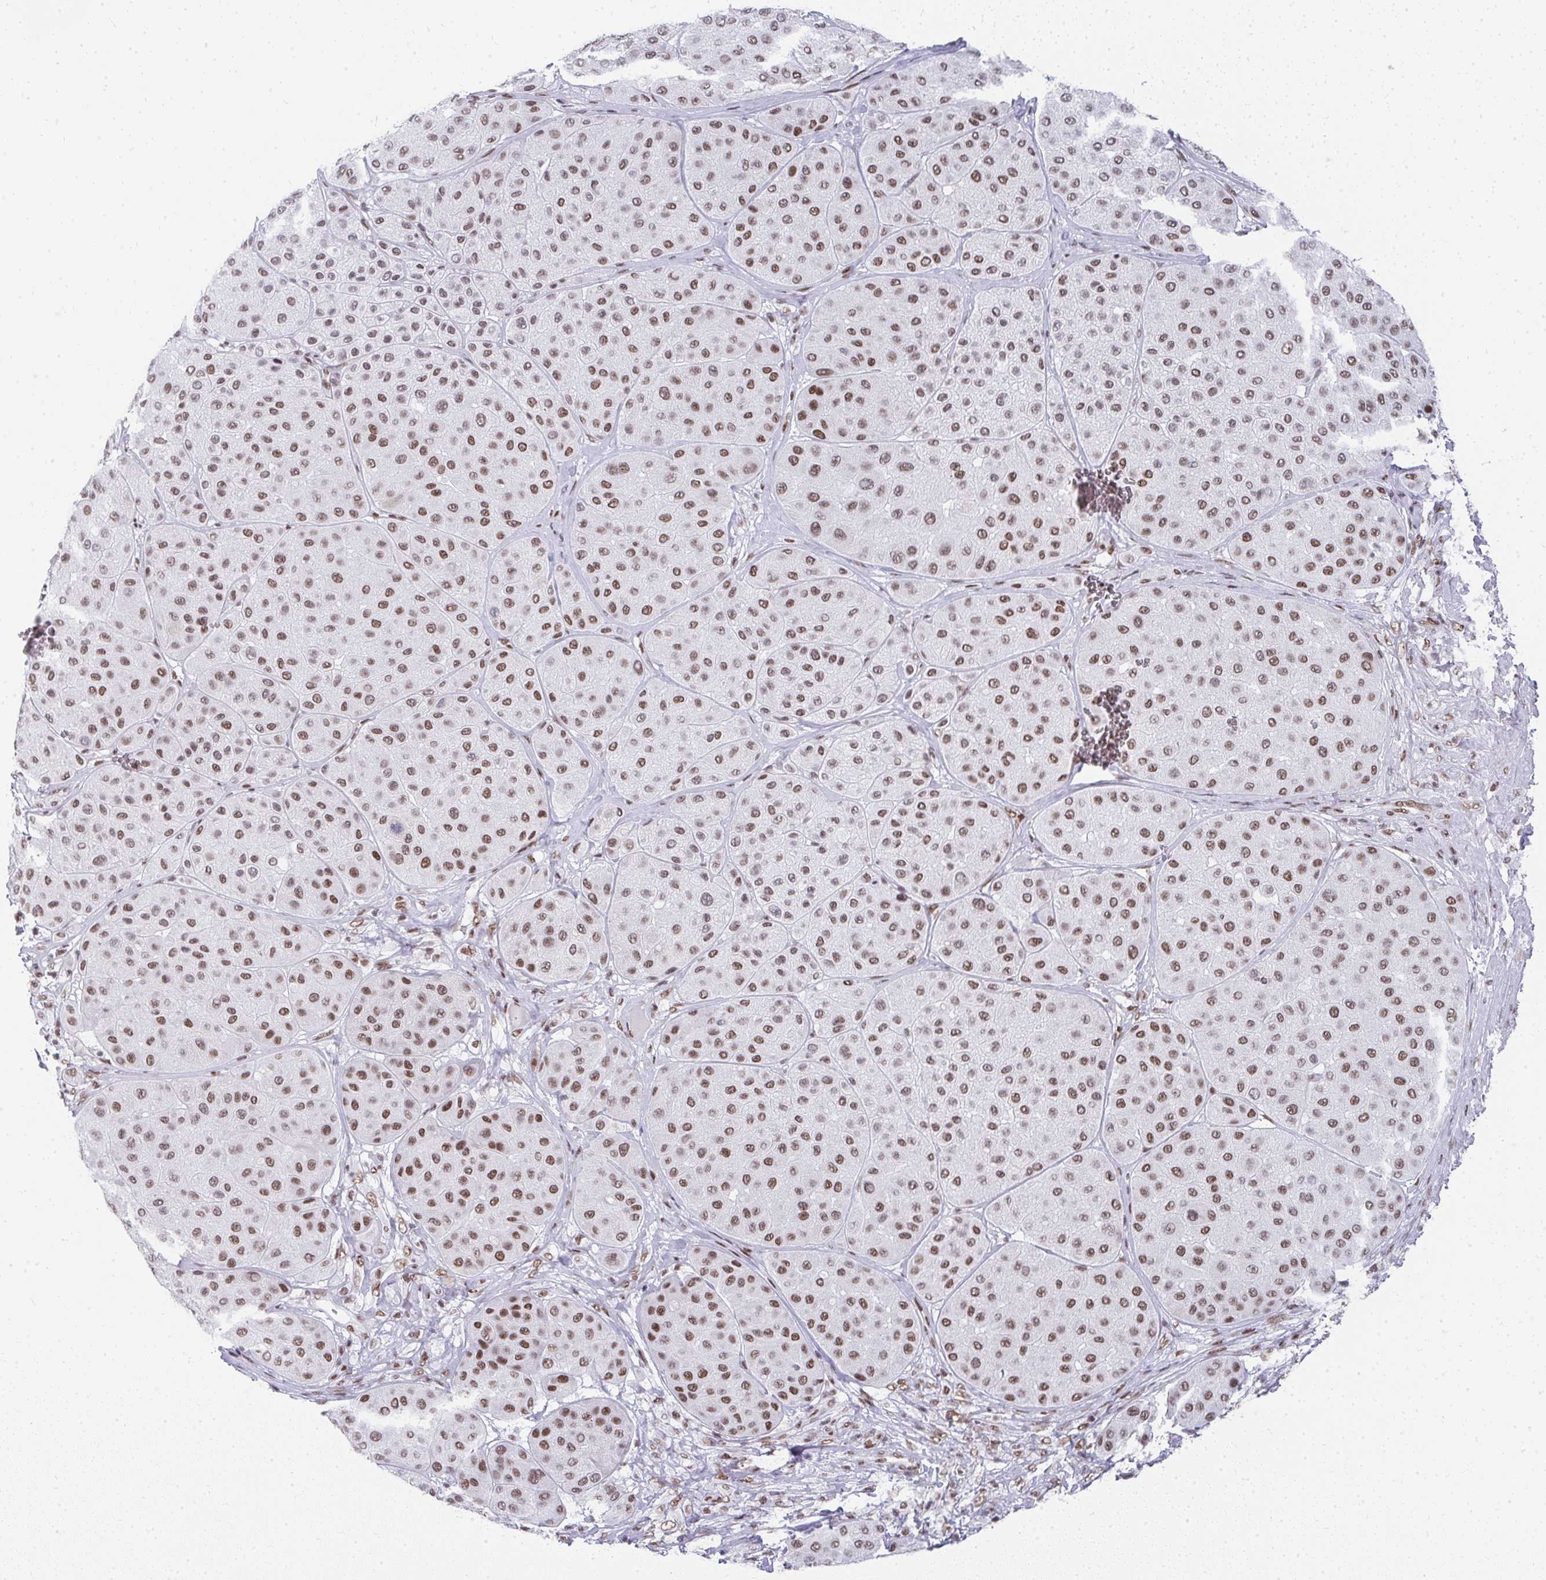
{"staining": {"intensity": "moderate", "quantity": ">75%", "location": "nuclear"}, "tissue": "melanoma", "cell_type": "Tumor cells", "image_type": "cancer", "snomed": [{"axis": "morphology", "description": "Malignant melanoma, Metastatic site"}, {"axis": "topography", "description": "Smooth muscle"}], "caption": "Immunohistochemical staining of human melanoma exhibits moderate nuclear protein positivity in about >75% of tumor cells.", "gene": "CREBBP", "patient": {"sex": "male", "age": 41}}